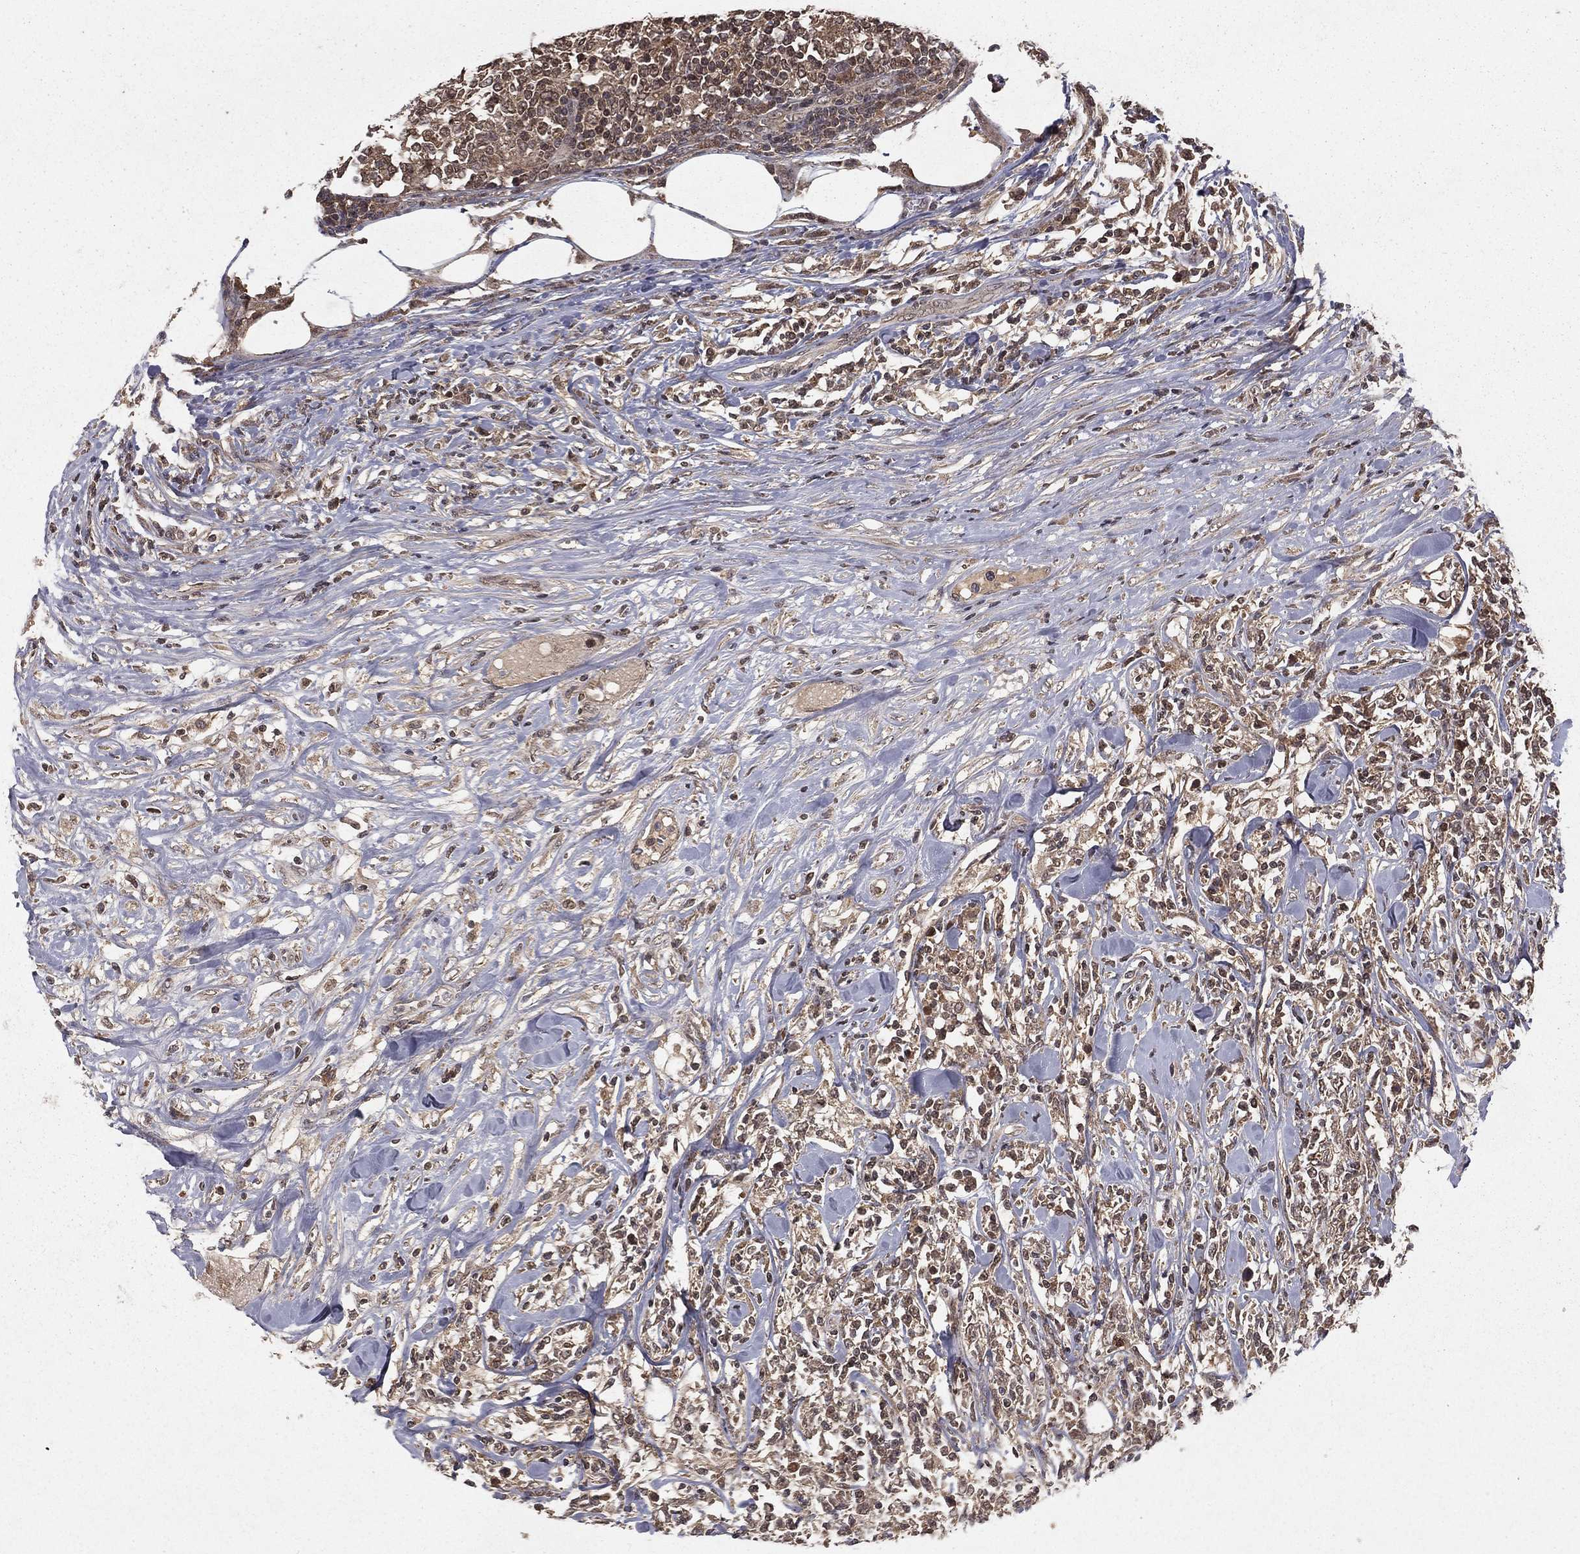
{"staining": {"intensity": "weak", "quantity": "<25%", "location": "cytoplasmic/membranous"}, "tissue": "lymphoma", "cell_type": "Tumor cells", "image_type": "cancer", "snomed": [{"axis": "morphology", "description": "Malignant lymphoma, non-Hodgkin's type, High grade"}, {"axis": "topography", "description": "Lymph node"}], "caption": "Tumor cells show no significant expression in lymphoma.", "gene": "ZDHHC15", "patient": {"sex": "female", "age": 84}}